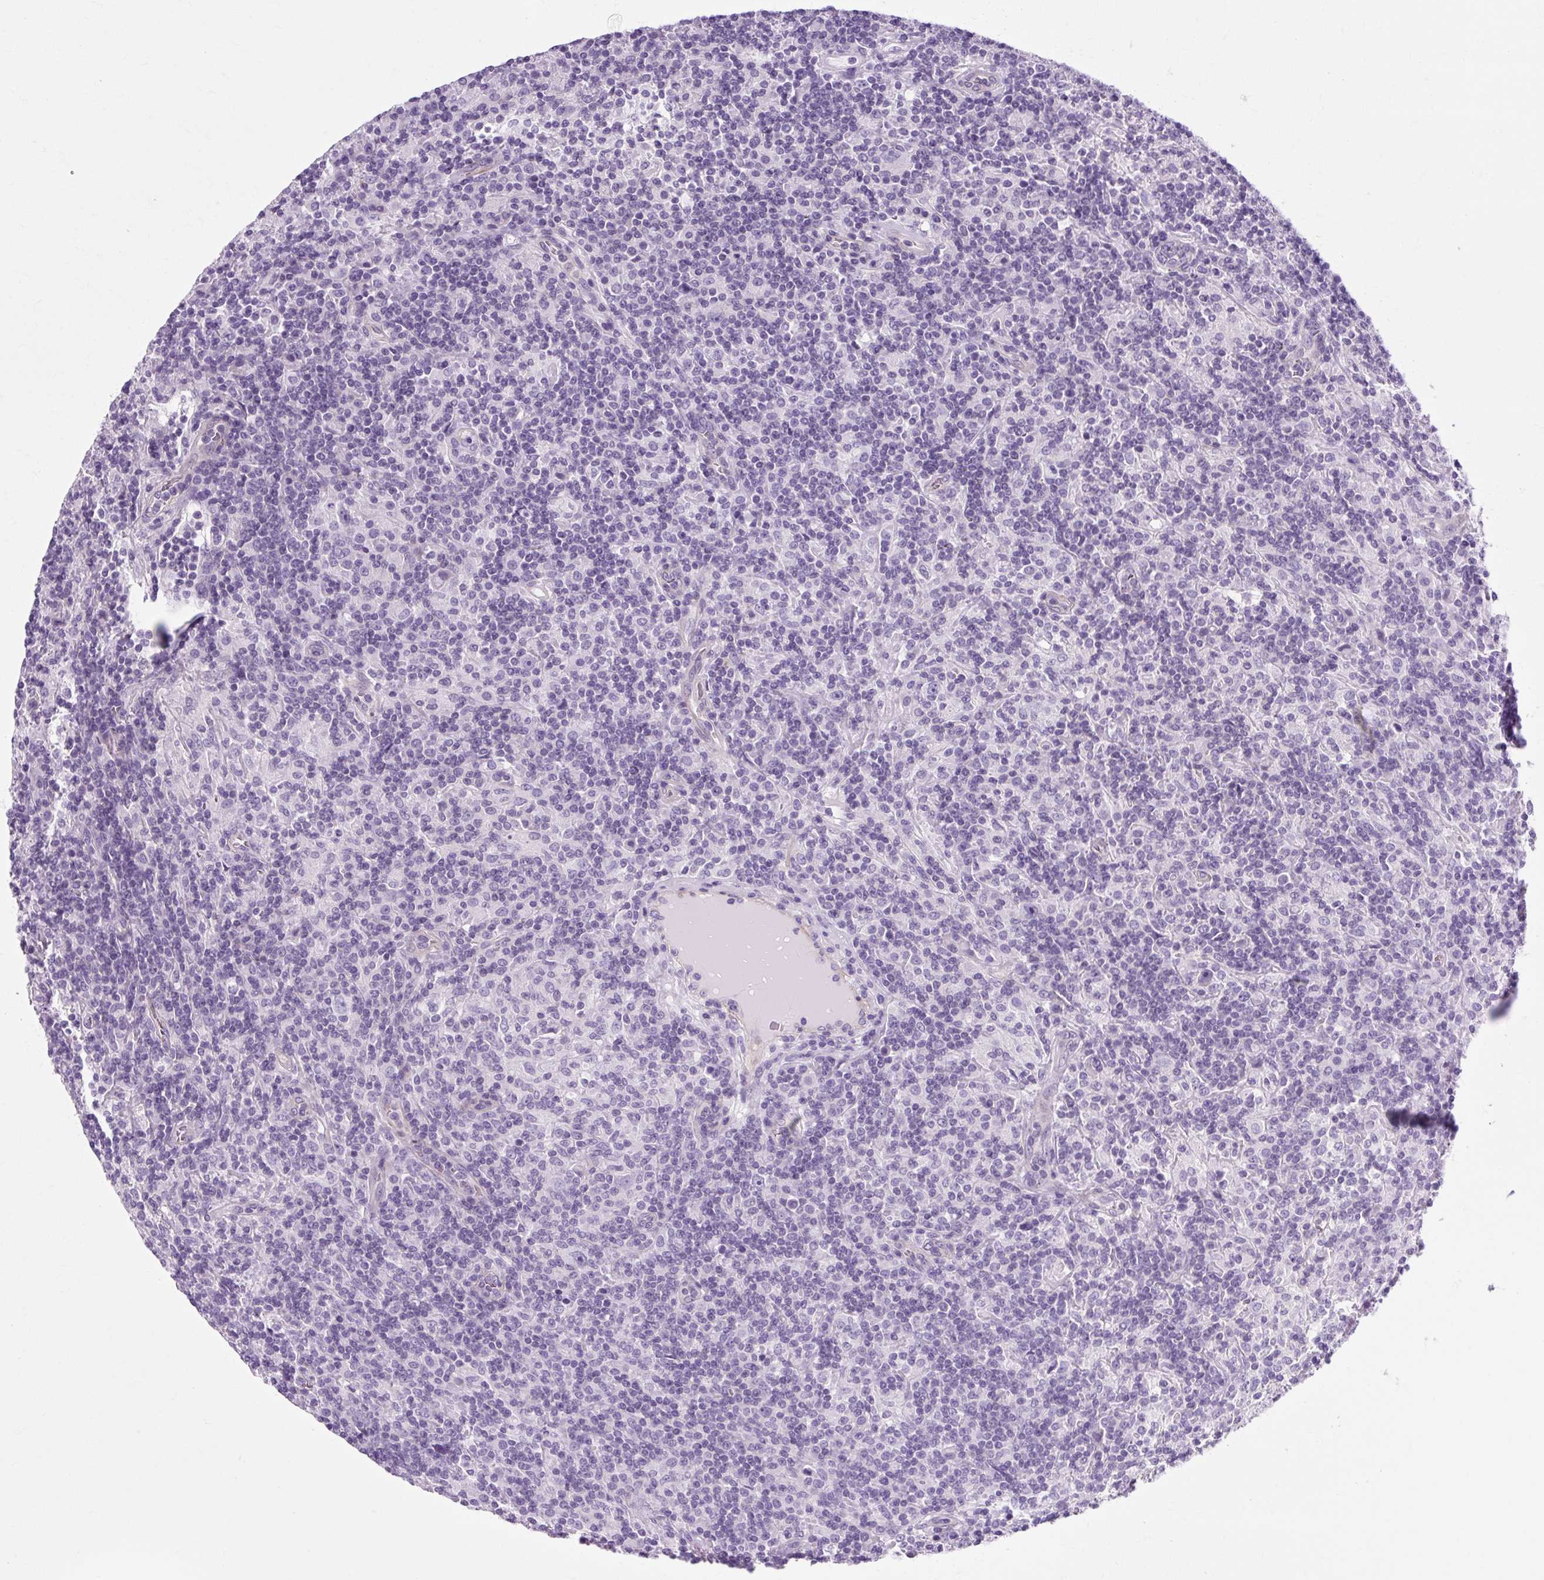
{"staining": {"intensity": "negative", "quantity": "none", "location": "none"}, "tissue": "lymphoma", "cell_type": "Tumor cells", "image_type": "cancer", "snomed": [{"axis": "morphology", "description": "Hodgkin's disease, NOS"}, {"axis": "topography", "description": "Lymph node"}], "caption": "There is no significant positivity in tumor cells of lymphoma.", "gene": "OOEP", "patient": {"sex": "male", "age": 70}}